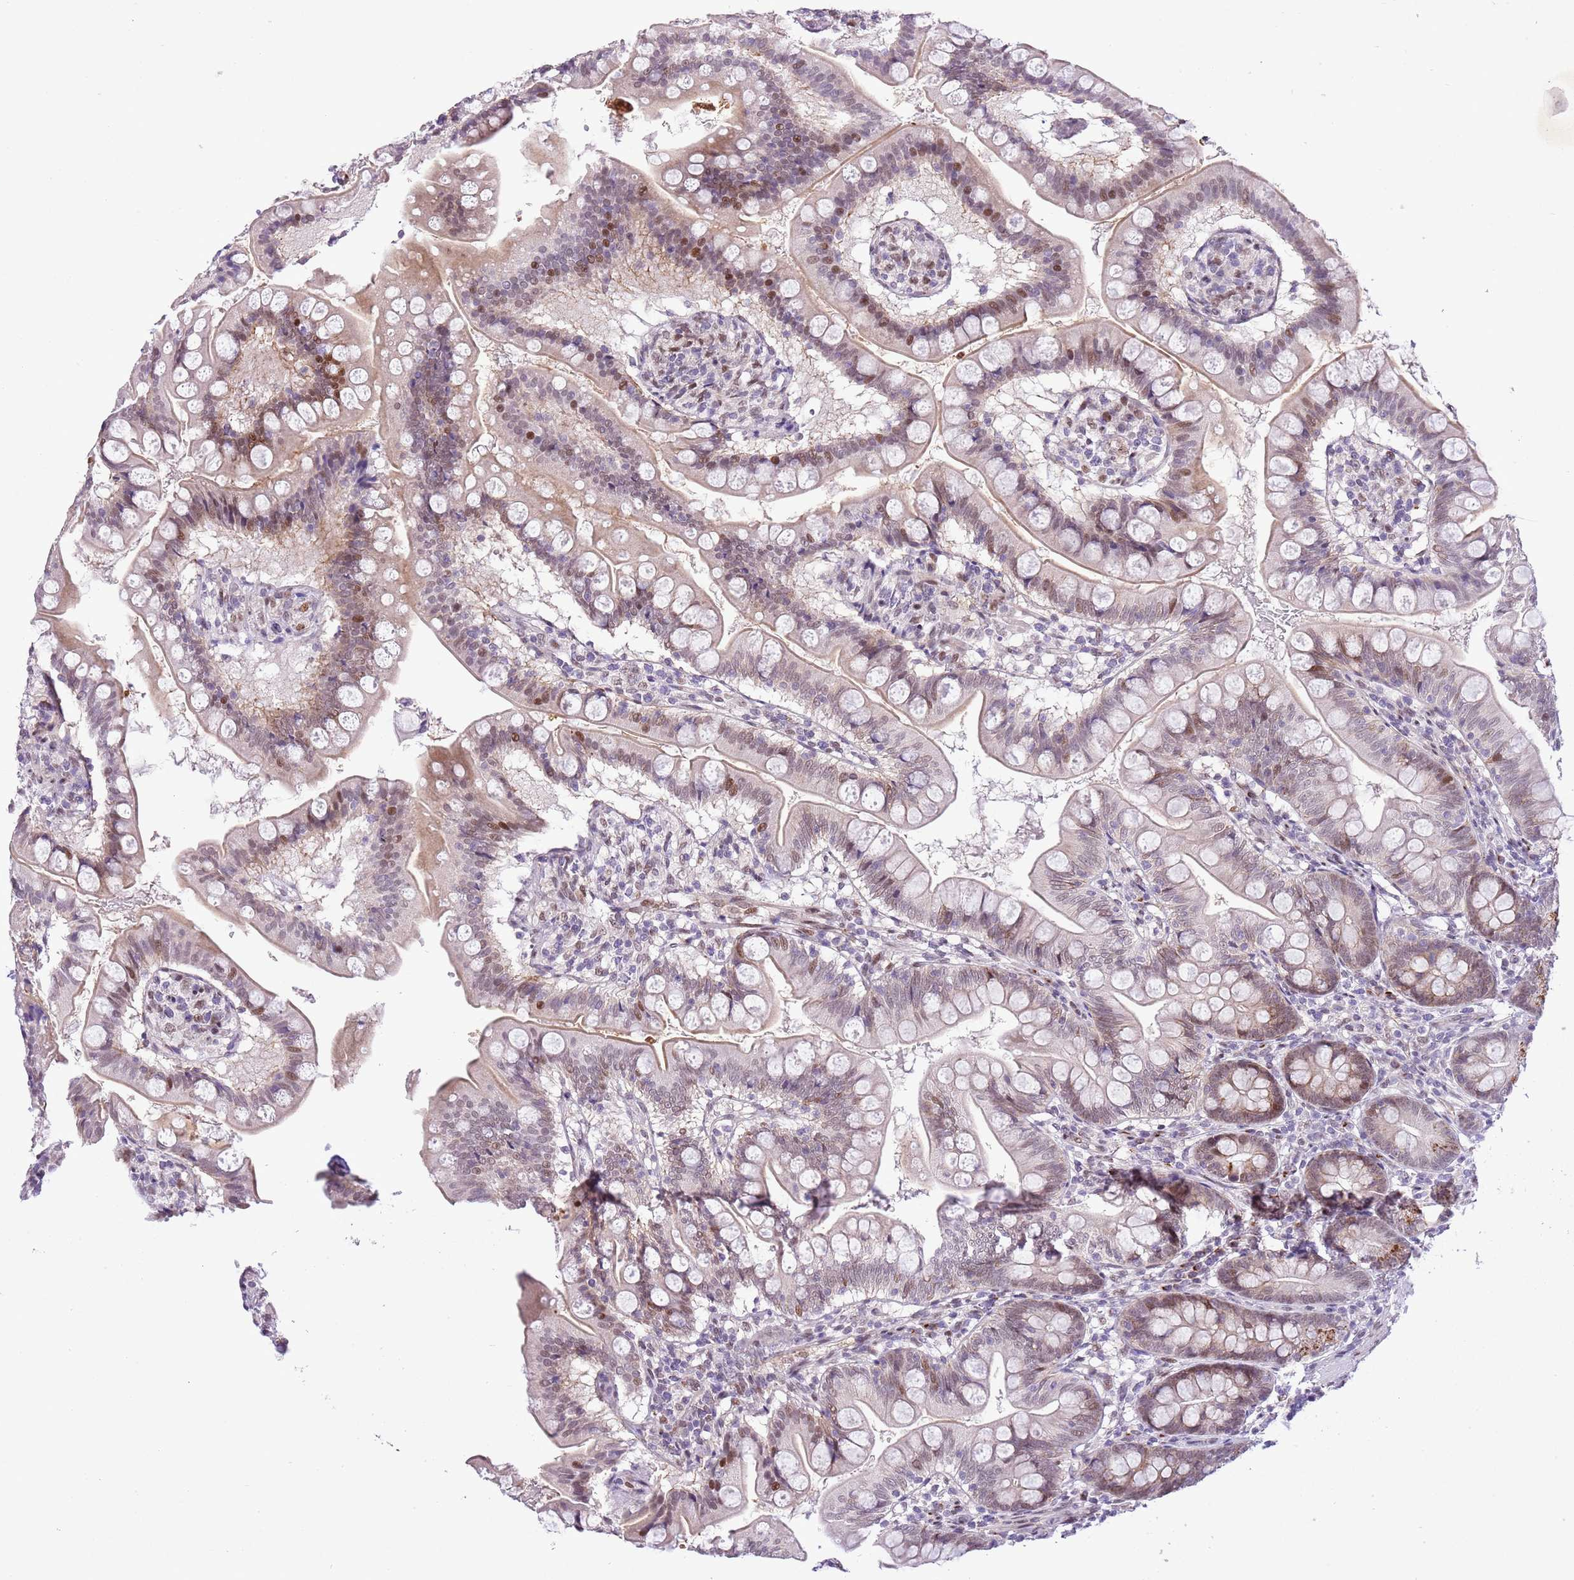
{"staining": {"intensity": "moderate", "quantity": "<25%", "location": "cytoplasmic/membranous,nuclear"}, "tissue": "small intestine", "cell_type": "Glandular cells", "image_type": "normal", "snomed": [{"axis": "morphology", "description": "Normal tissue, NOS"}, {"axis": "topography", "description": "Small intestine"}], "caption": "Protein expression analysis of unremarkable human small intestine reveals moderate cytoplasmic/membranous,nuclear expression in about <25% of glandular cells. The protein of interest is shown in brown color, while the nuclei are stained blue.", "gene": "NACC2", "patient": {"sex": "male", "age": 7}}